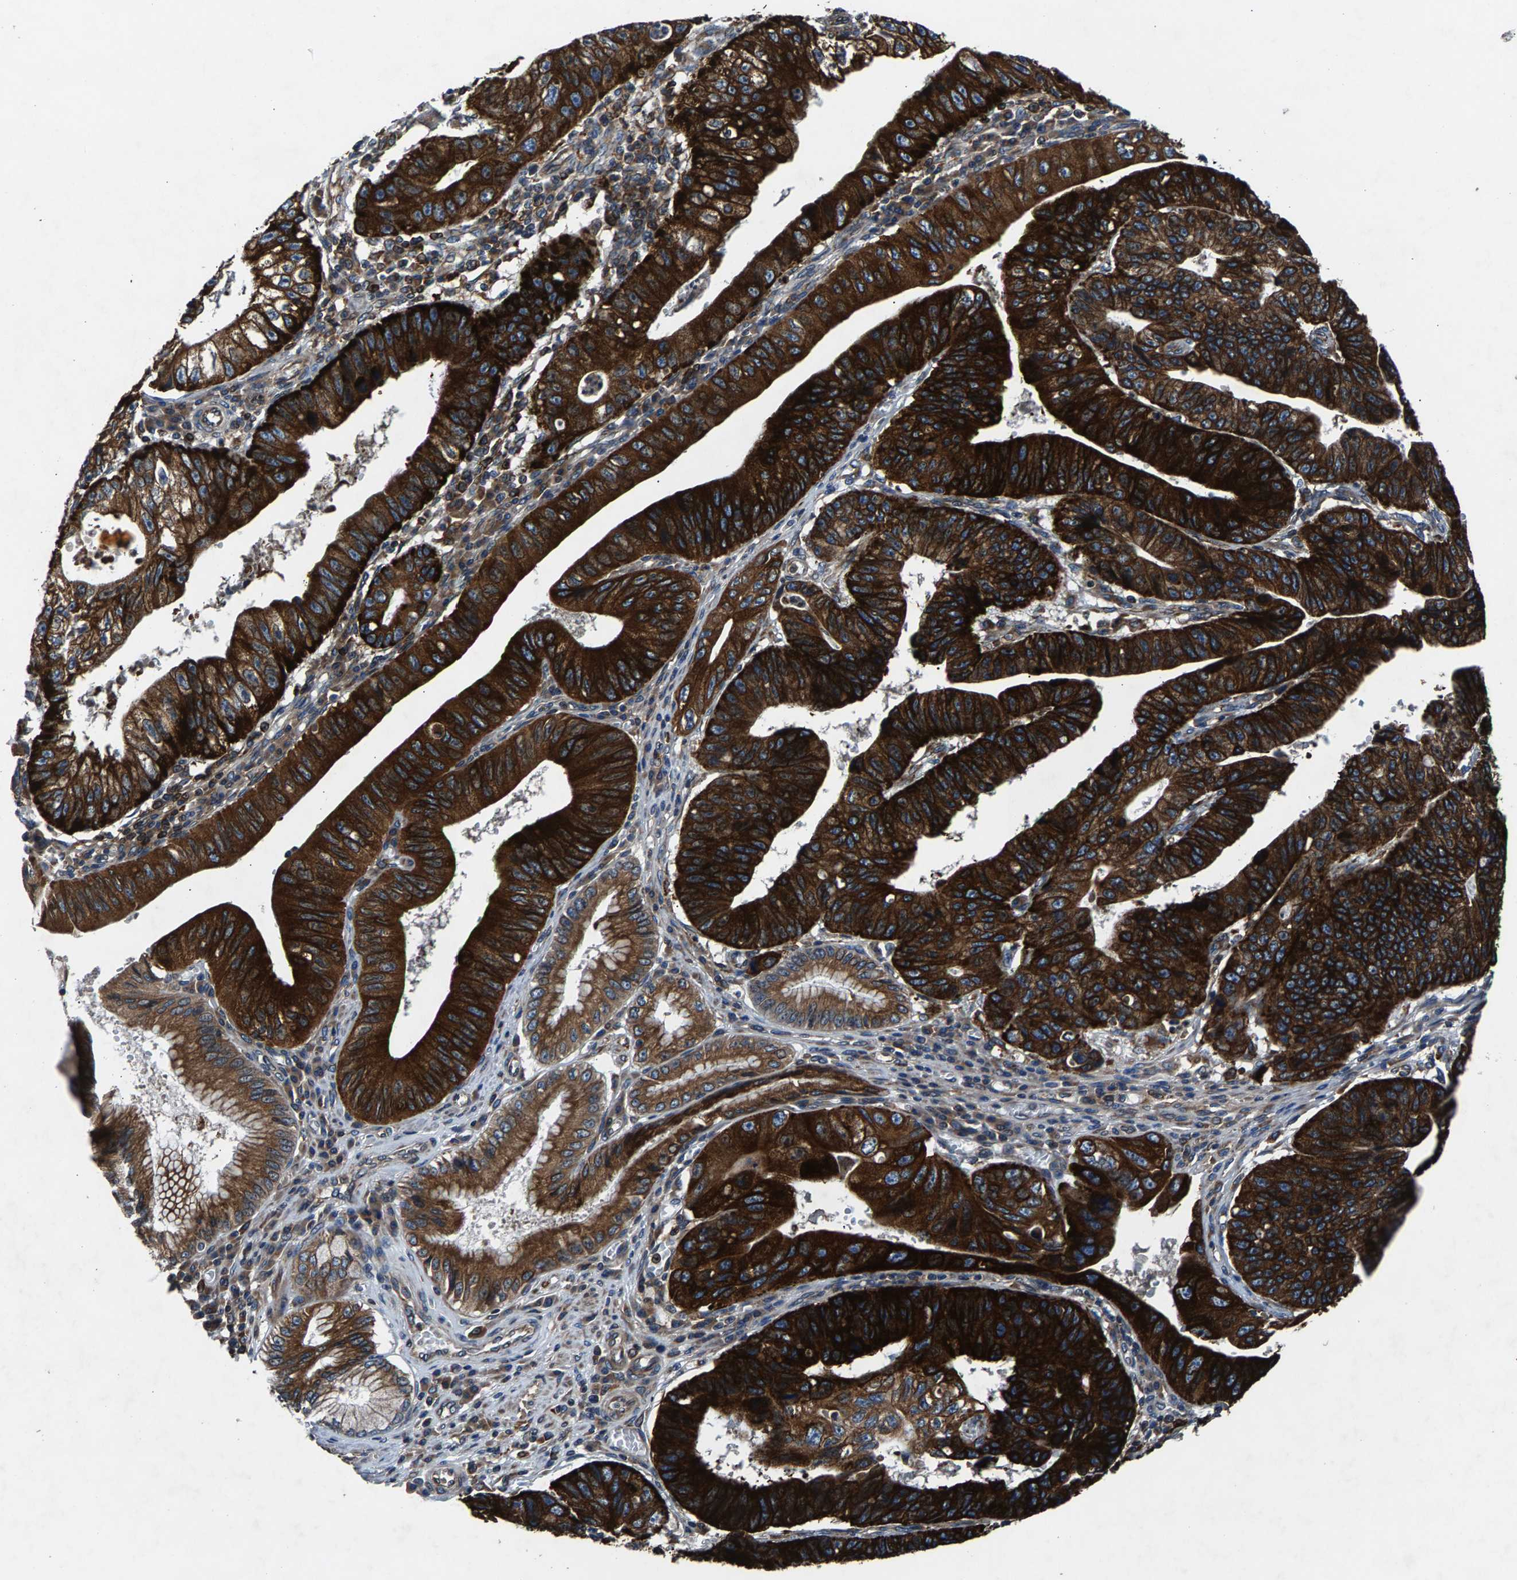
{"staining": {"intensity": "strong", "quantity": ">75%", "location": "cytoplasmic/membranous"}, "tissue": "stomach cancer", "cell_type": "Tumor cells", "image_type": "cancer", "snomed": [{"axis": "morphology", "description": "Adenocarcinoma, NOS"}, {"axis": "topography", "description": "Stomach"}], "caption": "IHC micrograph of stomach cancer stained for a protein (brown), which demonstrates high levels of strong cytoplasmic/membranous expression in approximately >75% of tumor cells.", "gene": "LPCAT1", "patient": {"sex": "male", "age": 59}}